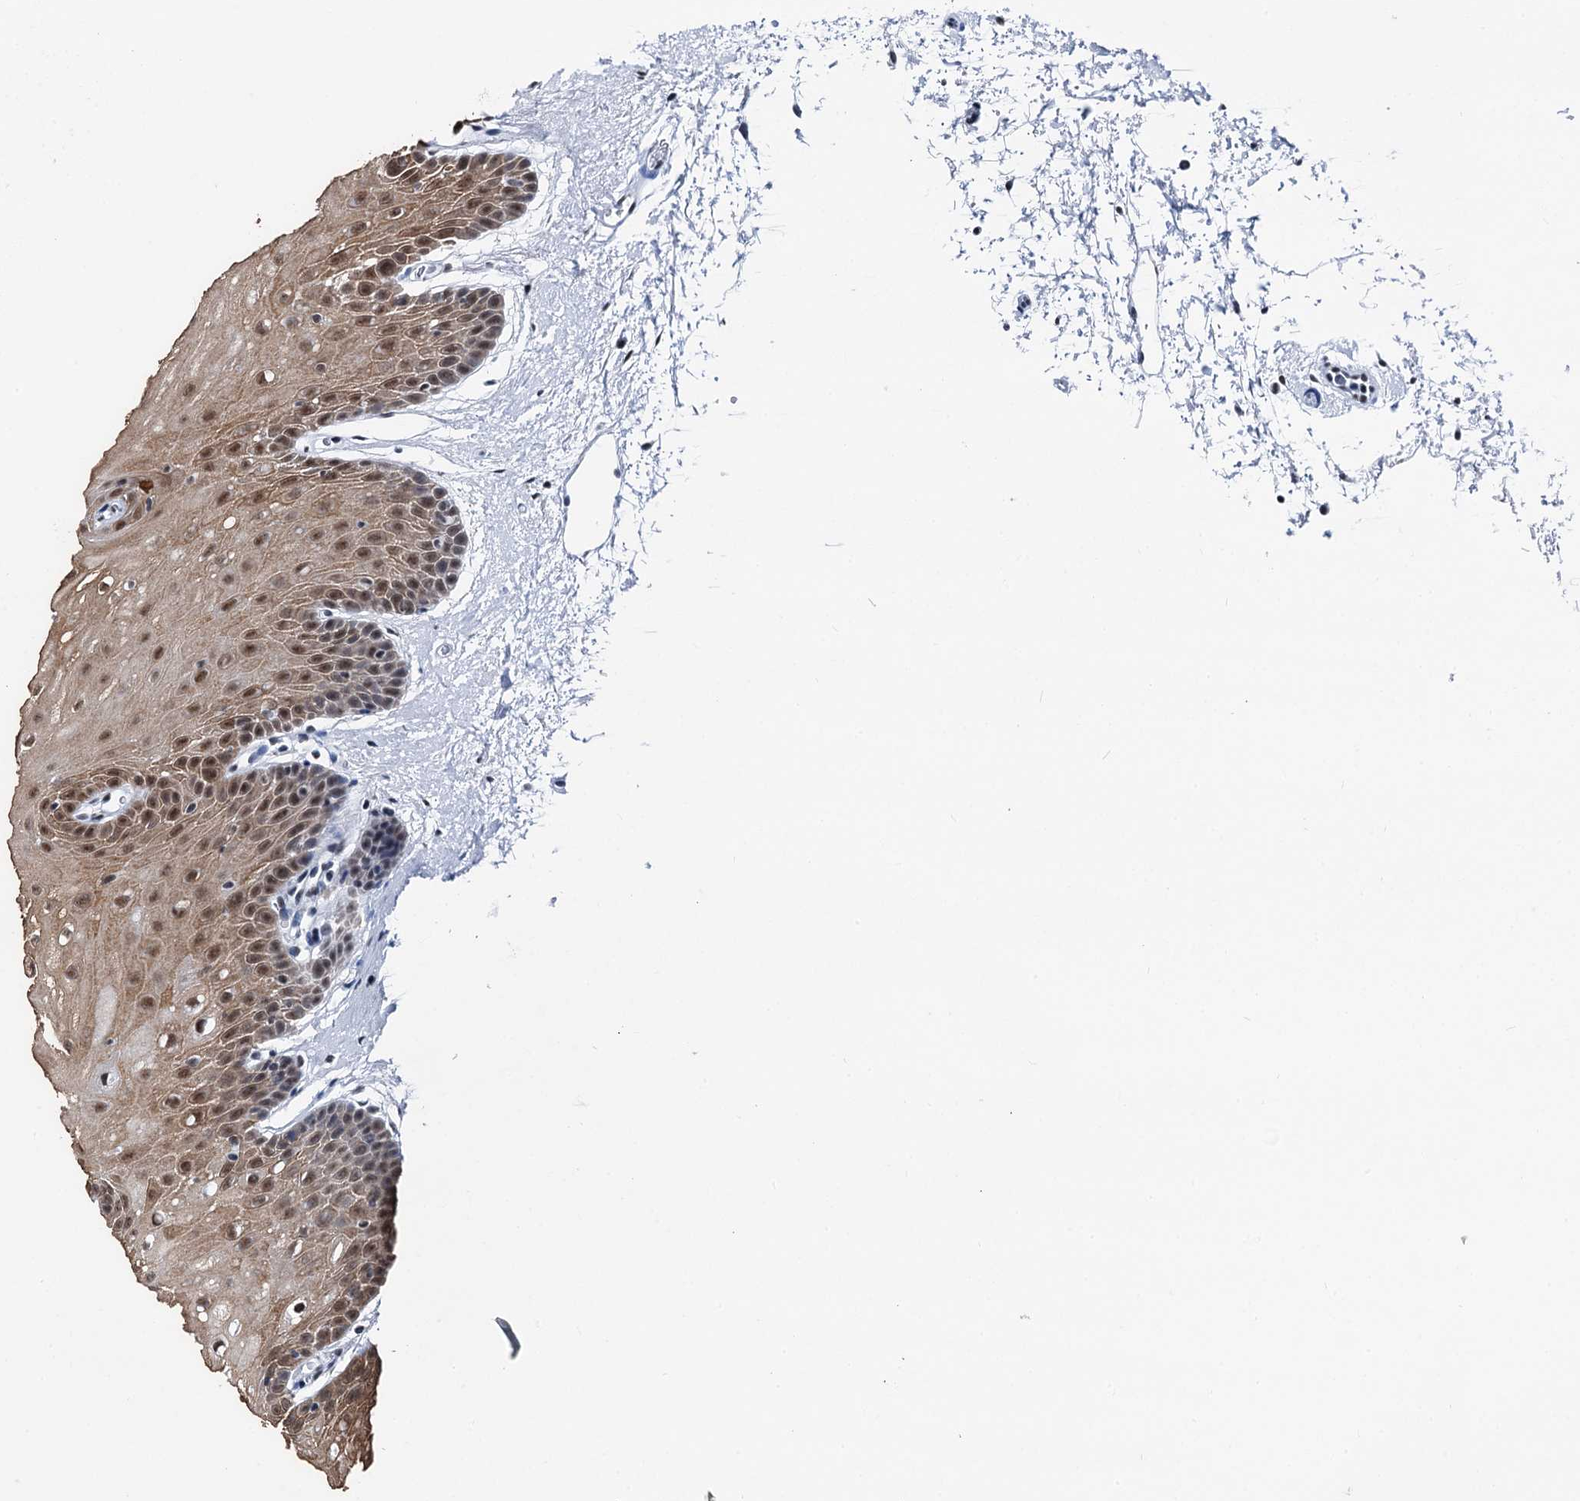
{"staining": {"intensity": "moderate", "quantity": ">75%", "location": "cytoplasmic/membranous,nuclear"}, "tissue": "oral mucosa", "cell_type": "Squamous epithelial cells", "image_type": "normal", "snomed": [{"axis": "morphology", "description": "Normal tissue, NOS"}, {"axis": "topography", "description": "Oral tissue"}, {"axis": "topography", "description": "Tounge, NOS"}], "caption": "Immunohistochemical staining of unremarkable human oral mucosa exhibits medium levels of moderate cytoplasmic/membranous,nuclear staining in approximately >75% of squamous epithelial cells. (DAB (3,3'-diaminobenzidine) = brown stain, brightfield microscopy at high magnification).", "gene": "DDX23", "patient": {"sex": "female", "age": 73}}